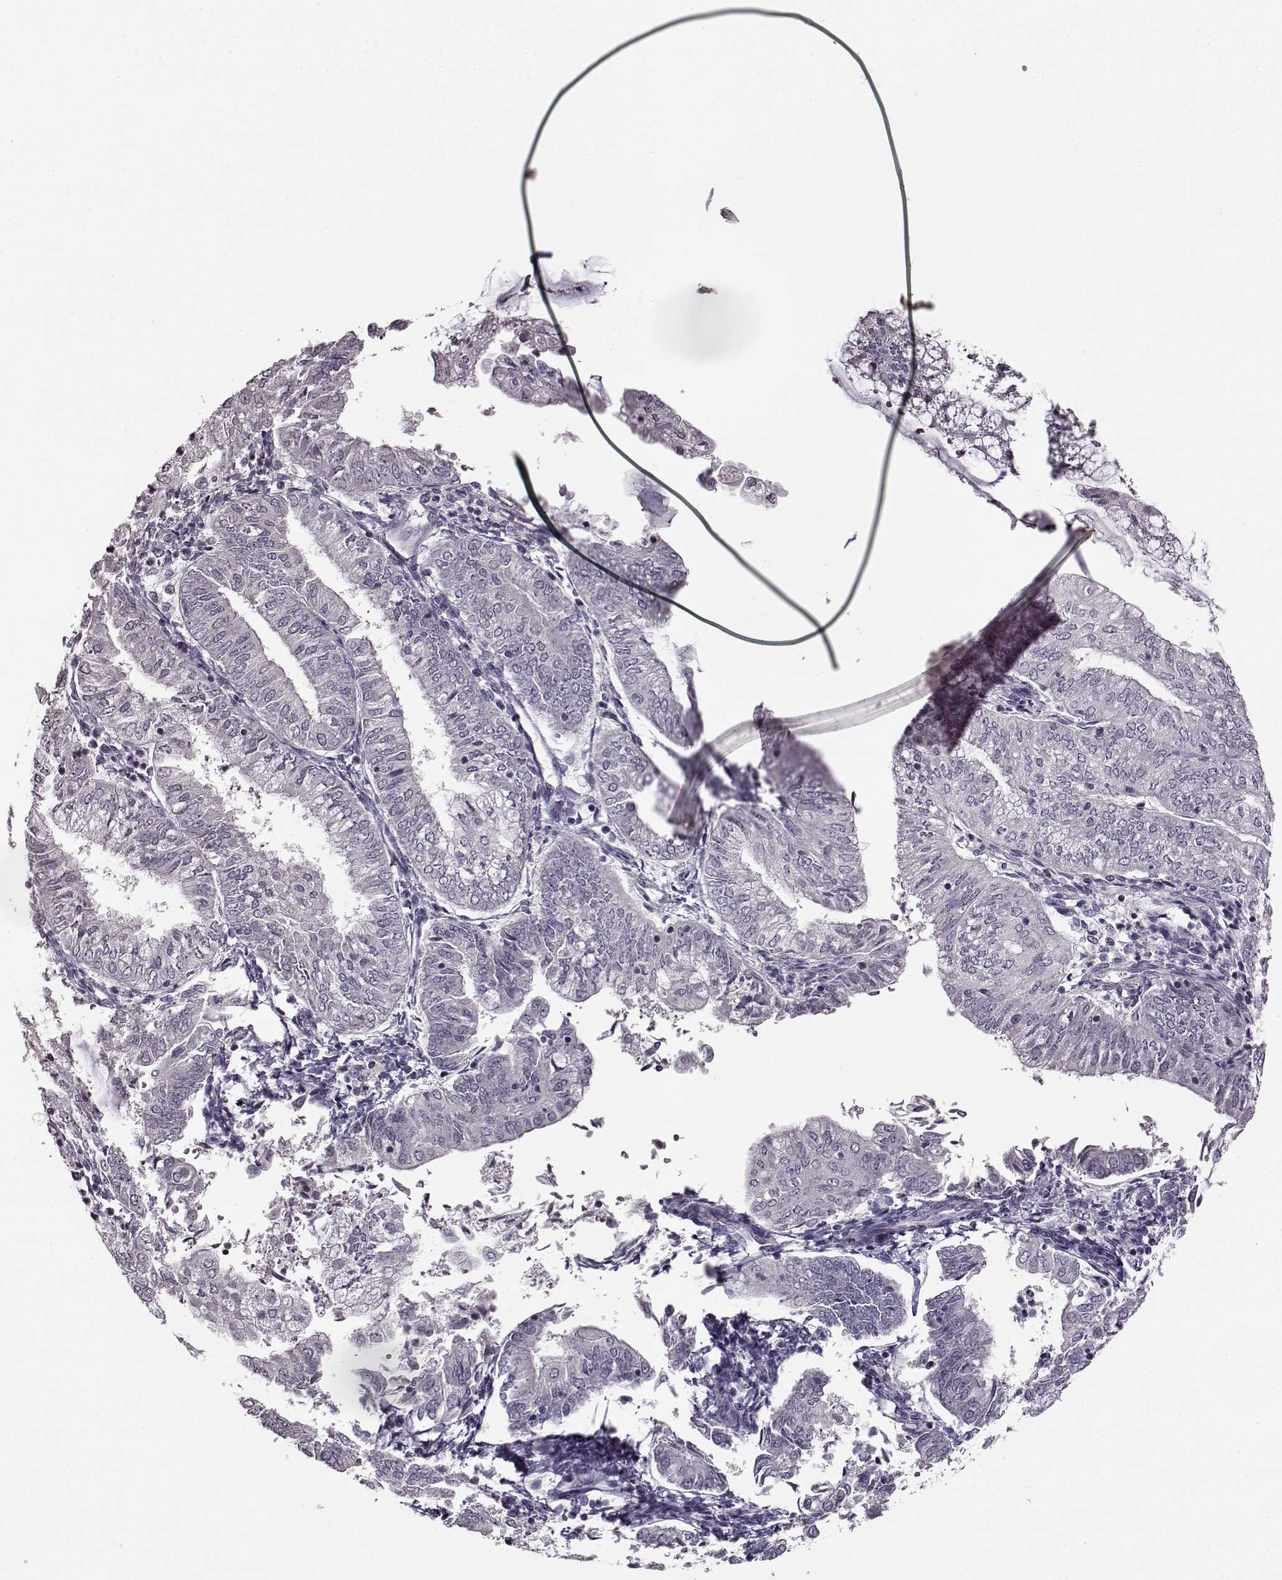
{"staining": {"intensity": "negative", "quantity": "none", "location": "none"}, "tissue": "endometrial cancer", "cell_type": "Tumor cells", "image_type": "cancer", "snomed": [{"axis": "morphology", "description": "Adenocarcinoma, NOS"}, {"axis": "topography", "description": "Endometrium"}], "caption": "Immunohistochemistry (IHC) of endometrial cancer (adenocarcinoma) demonstrates no positivity in tumor cells. Nuclei are stained in blue.", "gene": "FSHB", "patient": {"sex": "female", "age": 55}}